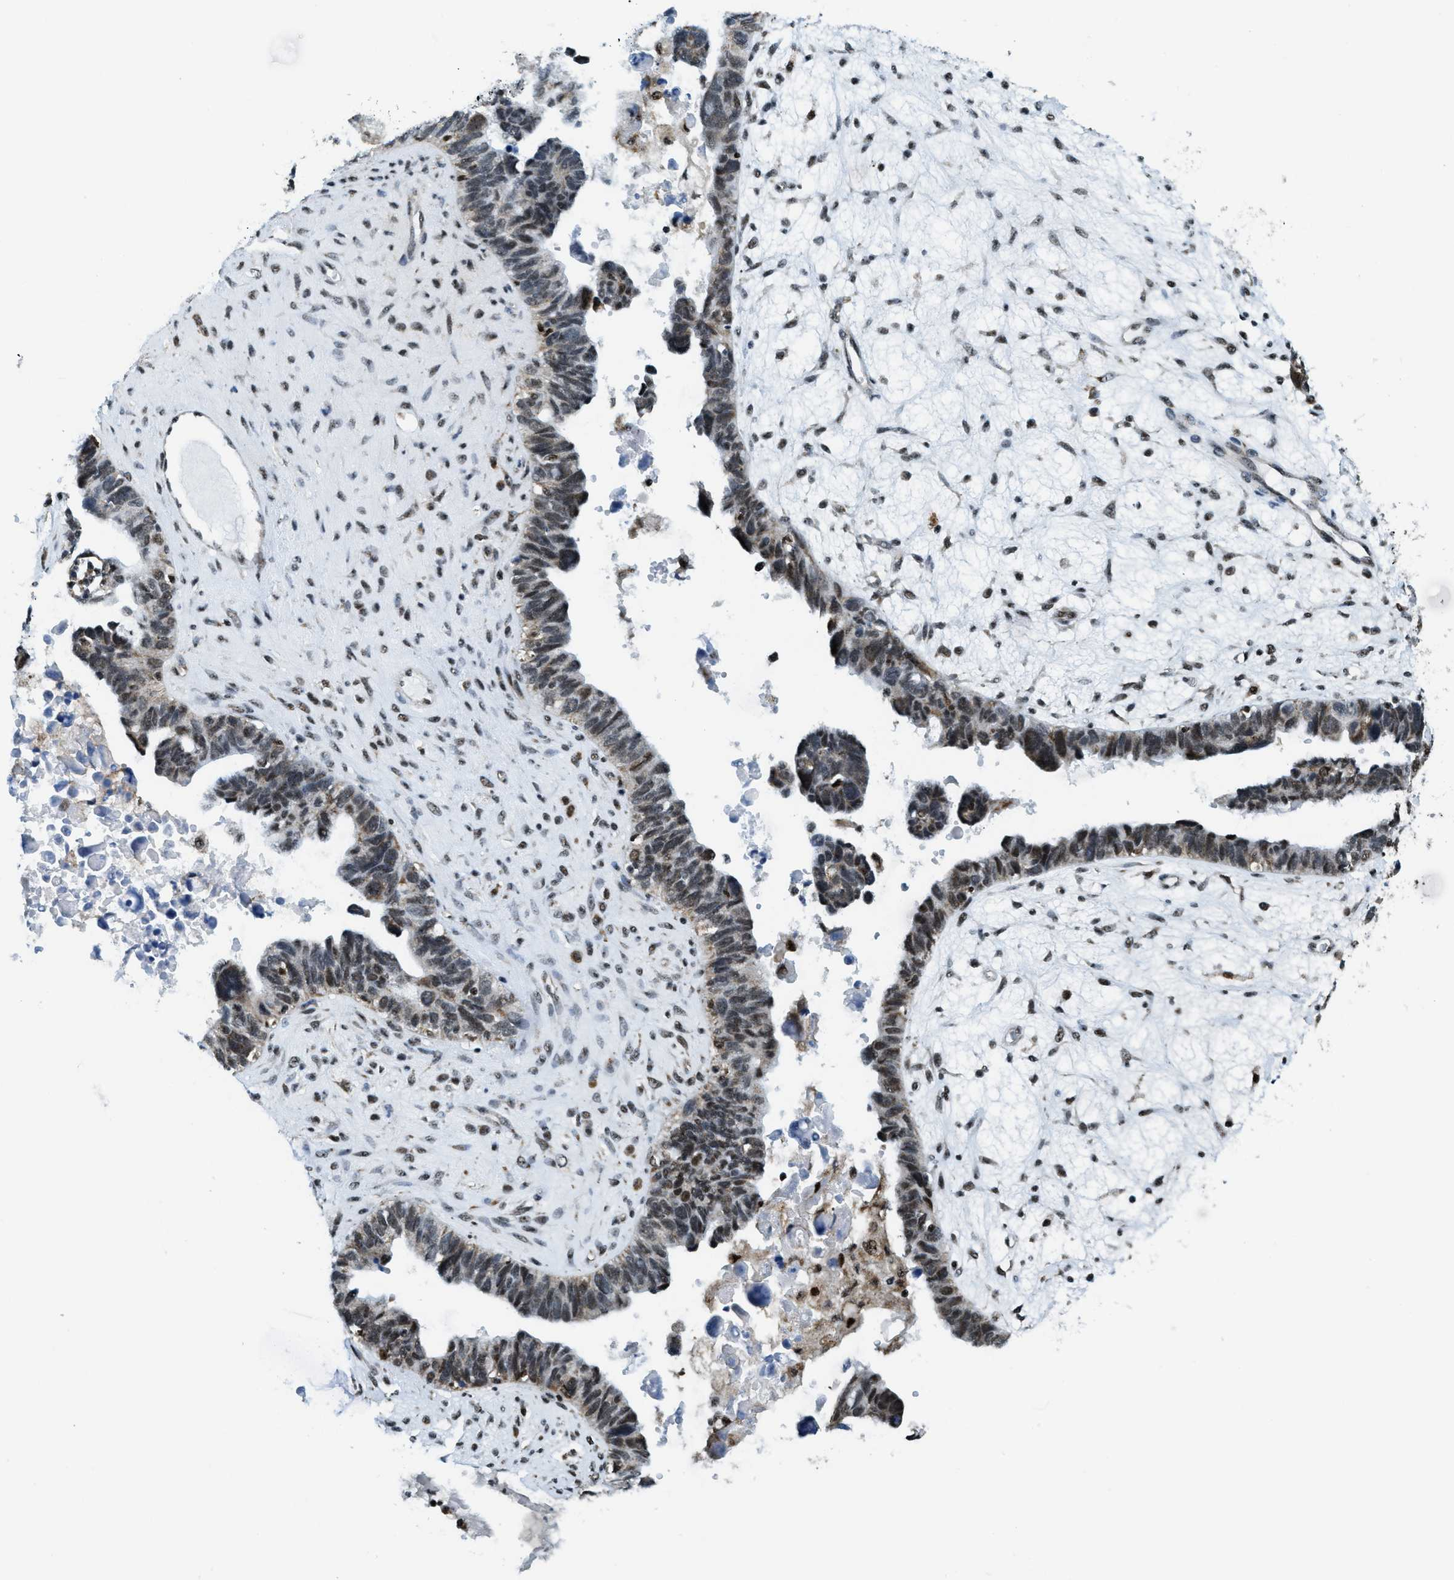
{"staining": {"intensity": "moderate", "quantity": ">75%", "location": "nuclear"}, "tissue": "ovarian cancer", "cell_type": "Tumor cells", "image_type": "cancer", "snomed": [{"axis": "morphology", "description": "Cystadenocarcinoma, serous, NOS"}, {"axis": "topography", "description": "Ovary"}], "caption": "Protein staining demonstrates moderate nuclear positivity in approximately >75% of tumor cells in ovarian cancer (serous cystadenocarcinoma). The protein is shown in brown color, while the nuclei are stained blue.", "gene": "SP100", "patient": {"sex": "female", "age": 79}}